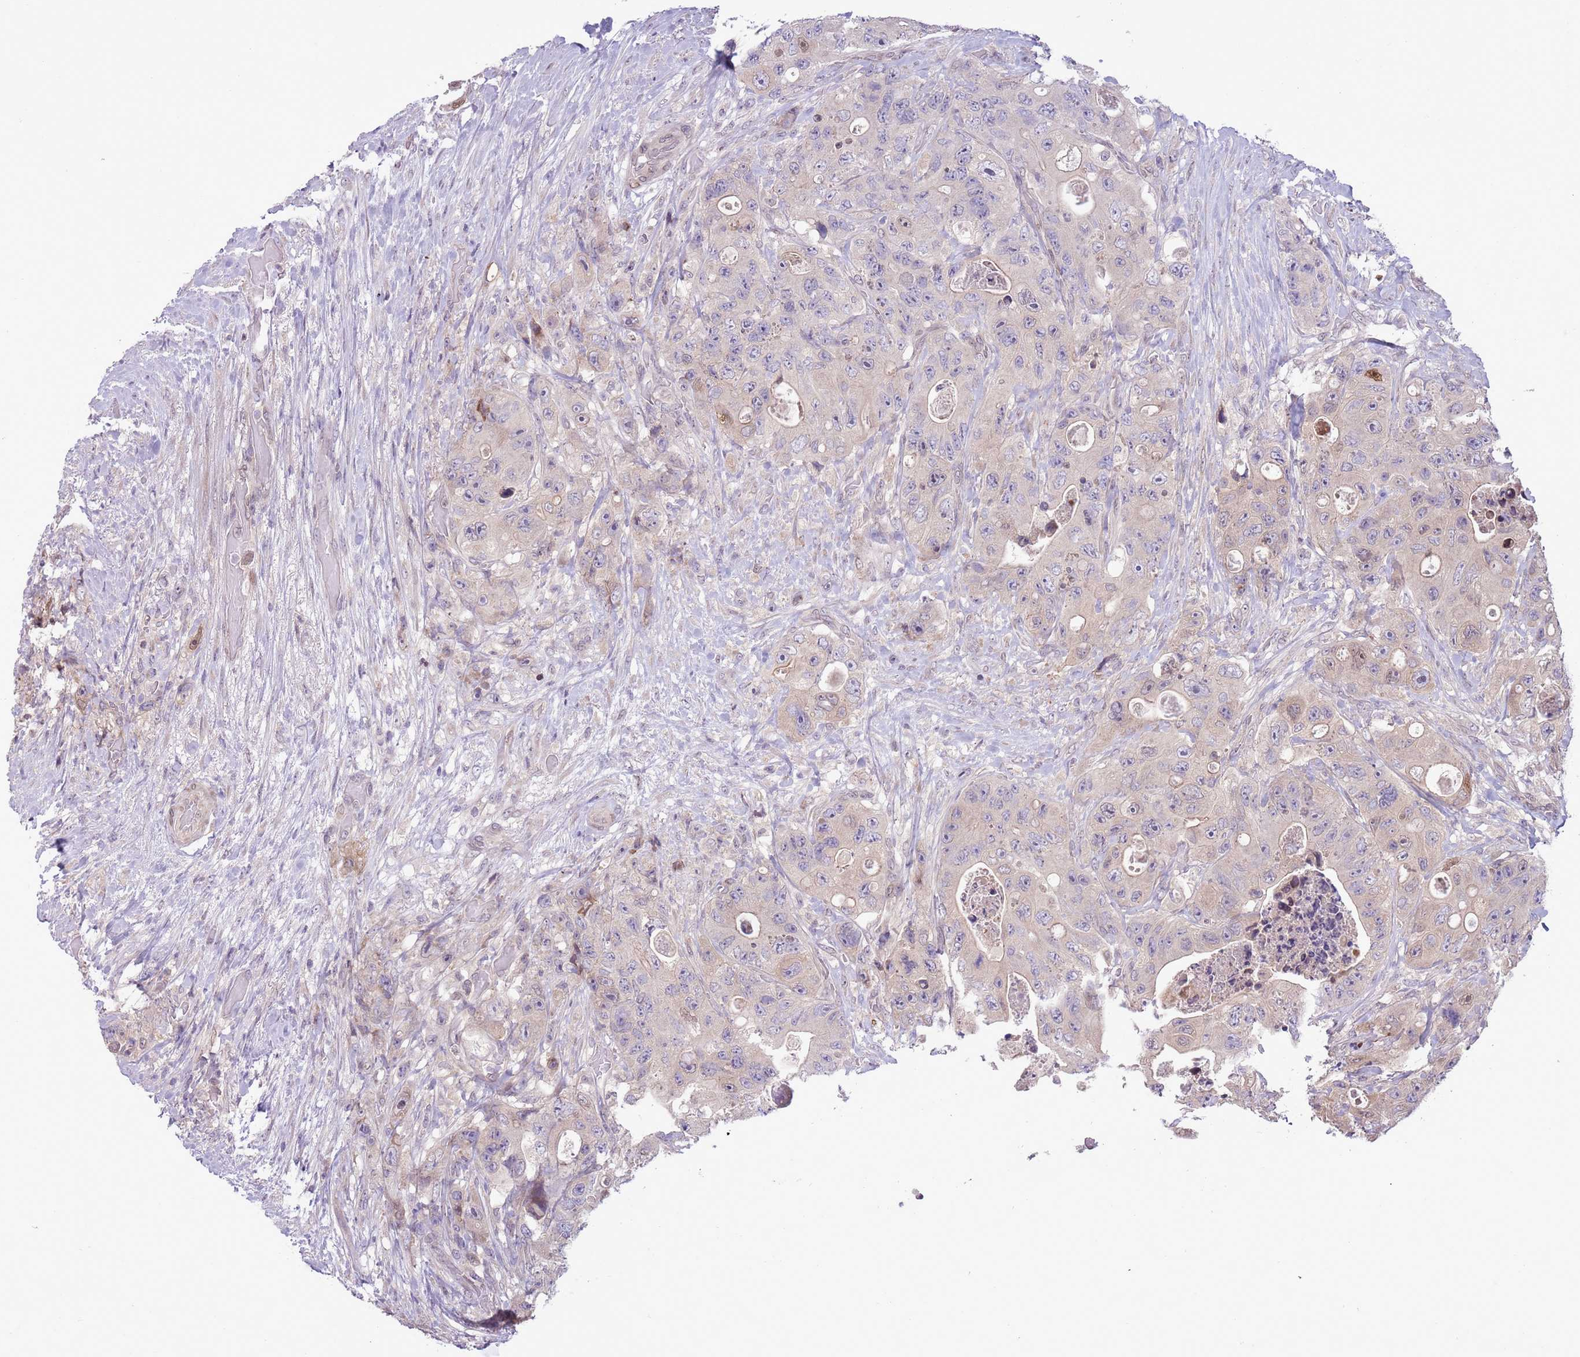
{"staining": {"intensity": "negative", "quantity": "none", "location": "none"}, "tissue": "colorectal cancer", "cell_type": "Tumor cells", "image_type": "cancer", "snomed": [{"axis": "morphology", "description": "Adenocarcinoma, NOS"}, {"axis": "topography", "description": "Colon"}], "caption": "Immunohistochemistry photomicrograph of neoplastic tissue: human adenocarcinoma (colorectal) stained with DAB demonstrates no significant protein positivity in tumor cells. (Stains: DAB (3,3'-diaminobenzidine) immunohistochemistry (IHC) with hematoxylin counter stain, Microscopy: brightfield microscopy at high magnification).", "gene": "CCND2", "patient": {"sex": "female", "age": 46}}